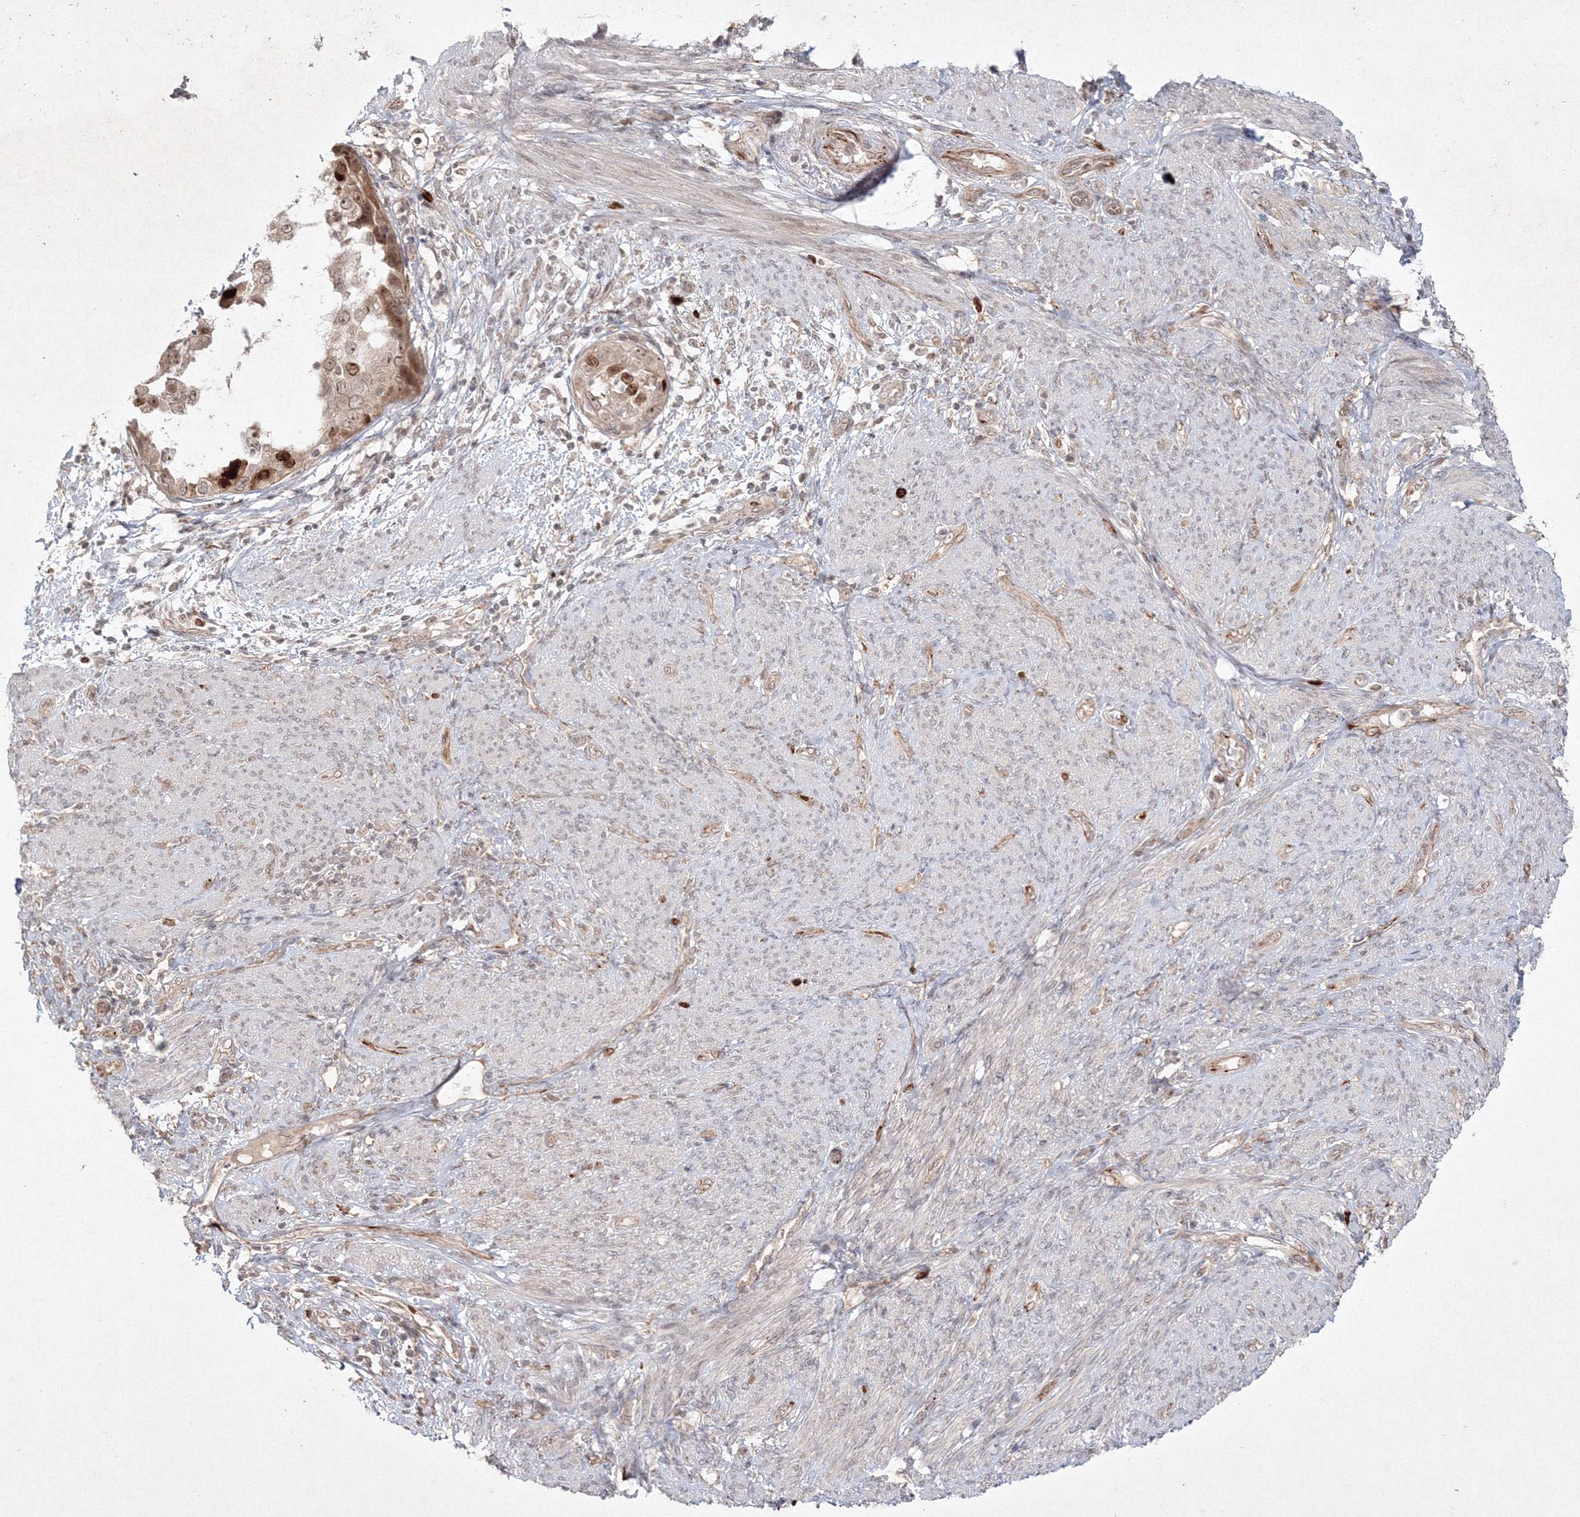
{"staining": {"intensity": "moderate", "quantity": ">75%", "location": "cytoplasmic/membranous,nuclear"}, "tissue": "endometrial cancer", "cell_type": "Tumor cells", "image_type": "cancer", "snomed": [{"axis": "morphology", "description": "Adenocarcinoma, NOS"}, {"axis": "topography", "description": "Endometrium"}], "caption": "Adenocarcinoma (endometrial) tissue shows moderate cytoplasmic/membranous and nuclear positivity in approximately >75% of tumor cells", "gene": "KIF20A", "patient": {"sex": "female", "age": 85}}